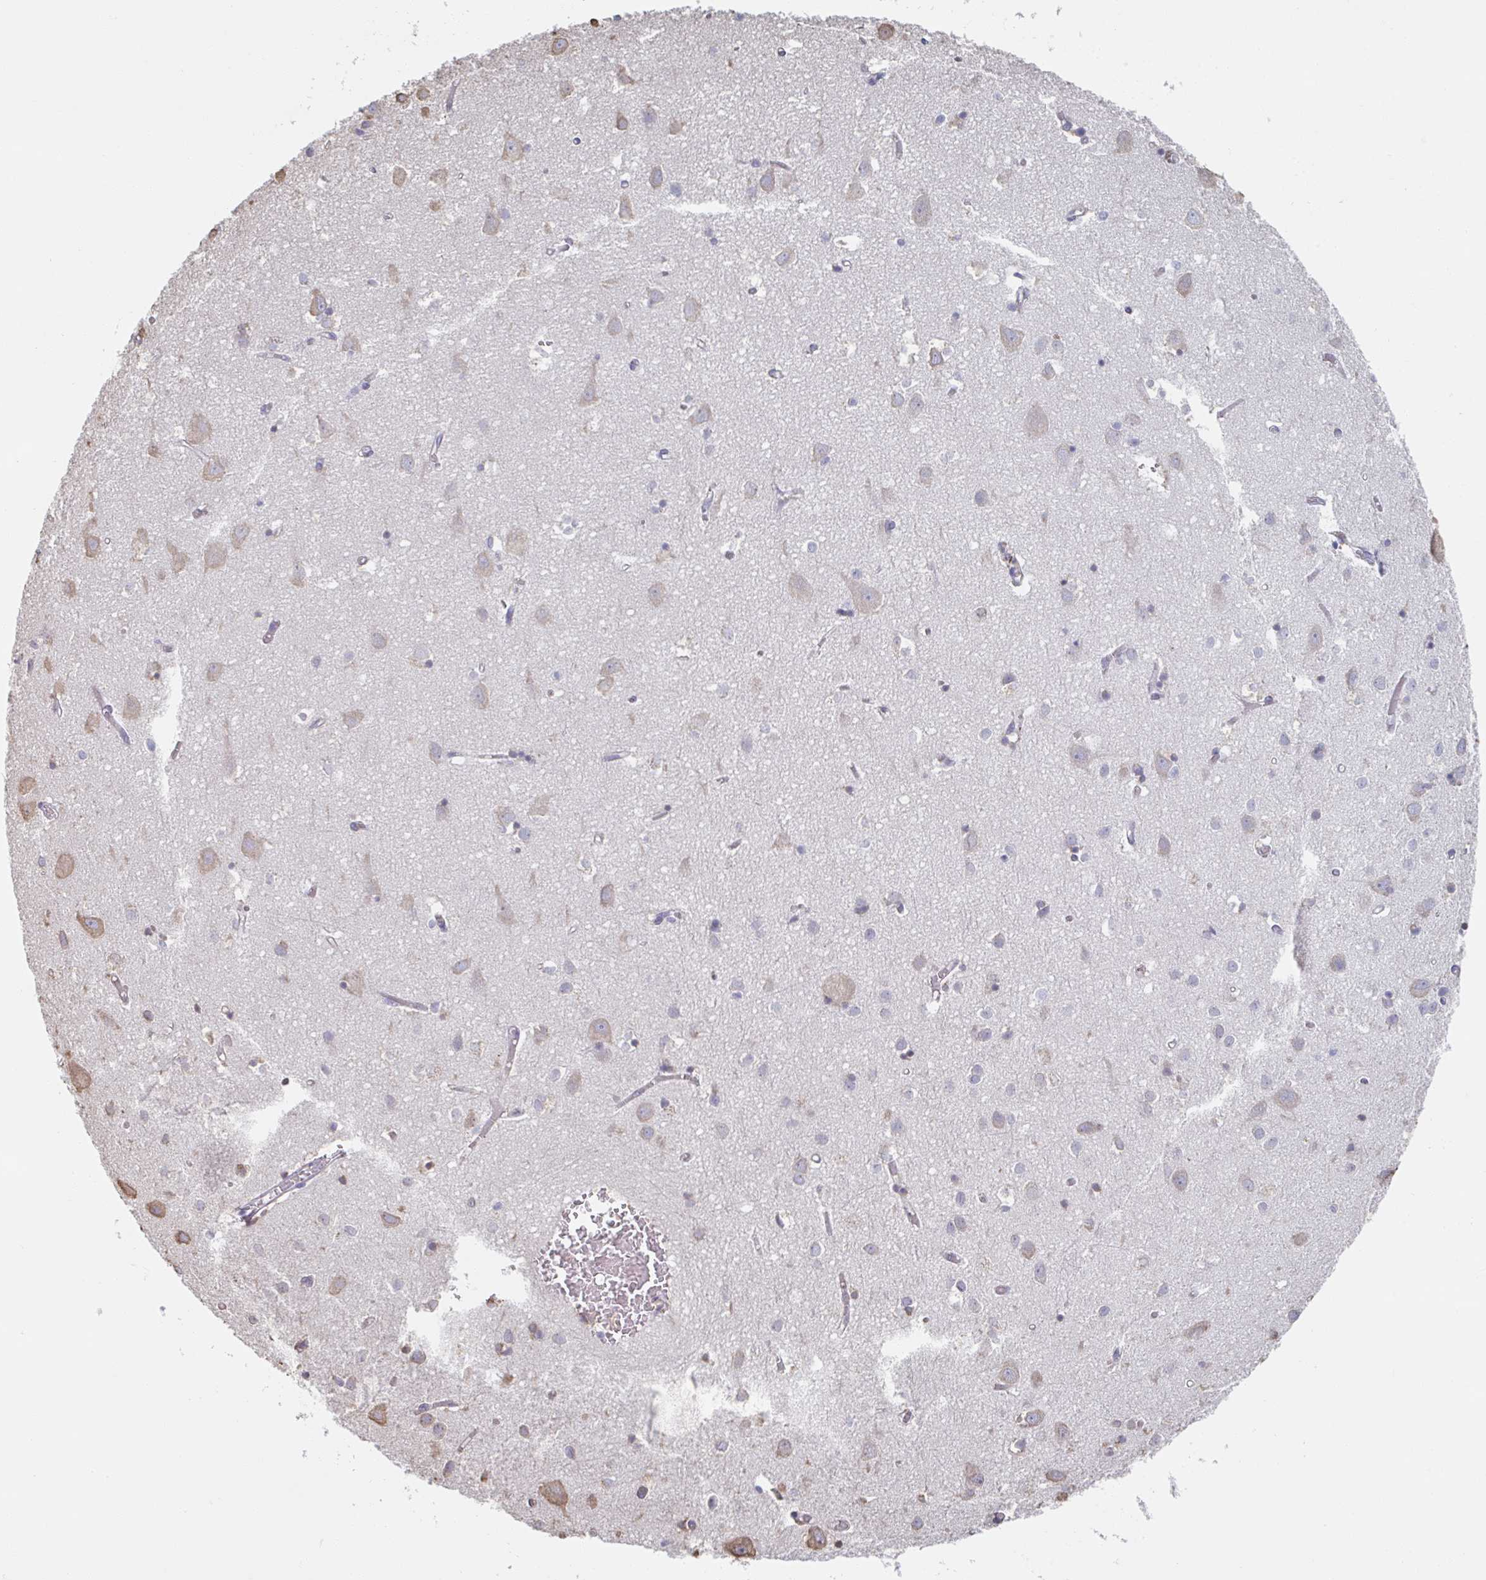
{"staining": {"intensity": "negative", "quantity": "none", "location": "none"}, "tissue": "cerebral cortex", "cell_type": "Endothelial cells", "image_type": "normal", "snomed": [{"axis": "morphology", "description": "Normal tissue, NOS"}, {"axis": "topography", "description": "Cerebral cortex"}], "caption": "Immunohistochemical staining of unremarkable human cerebral cortex displays no significant staining in endothelial cells.", "gene": "RAB5IF", "patient": {"sex": "male", "age": 70}}